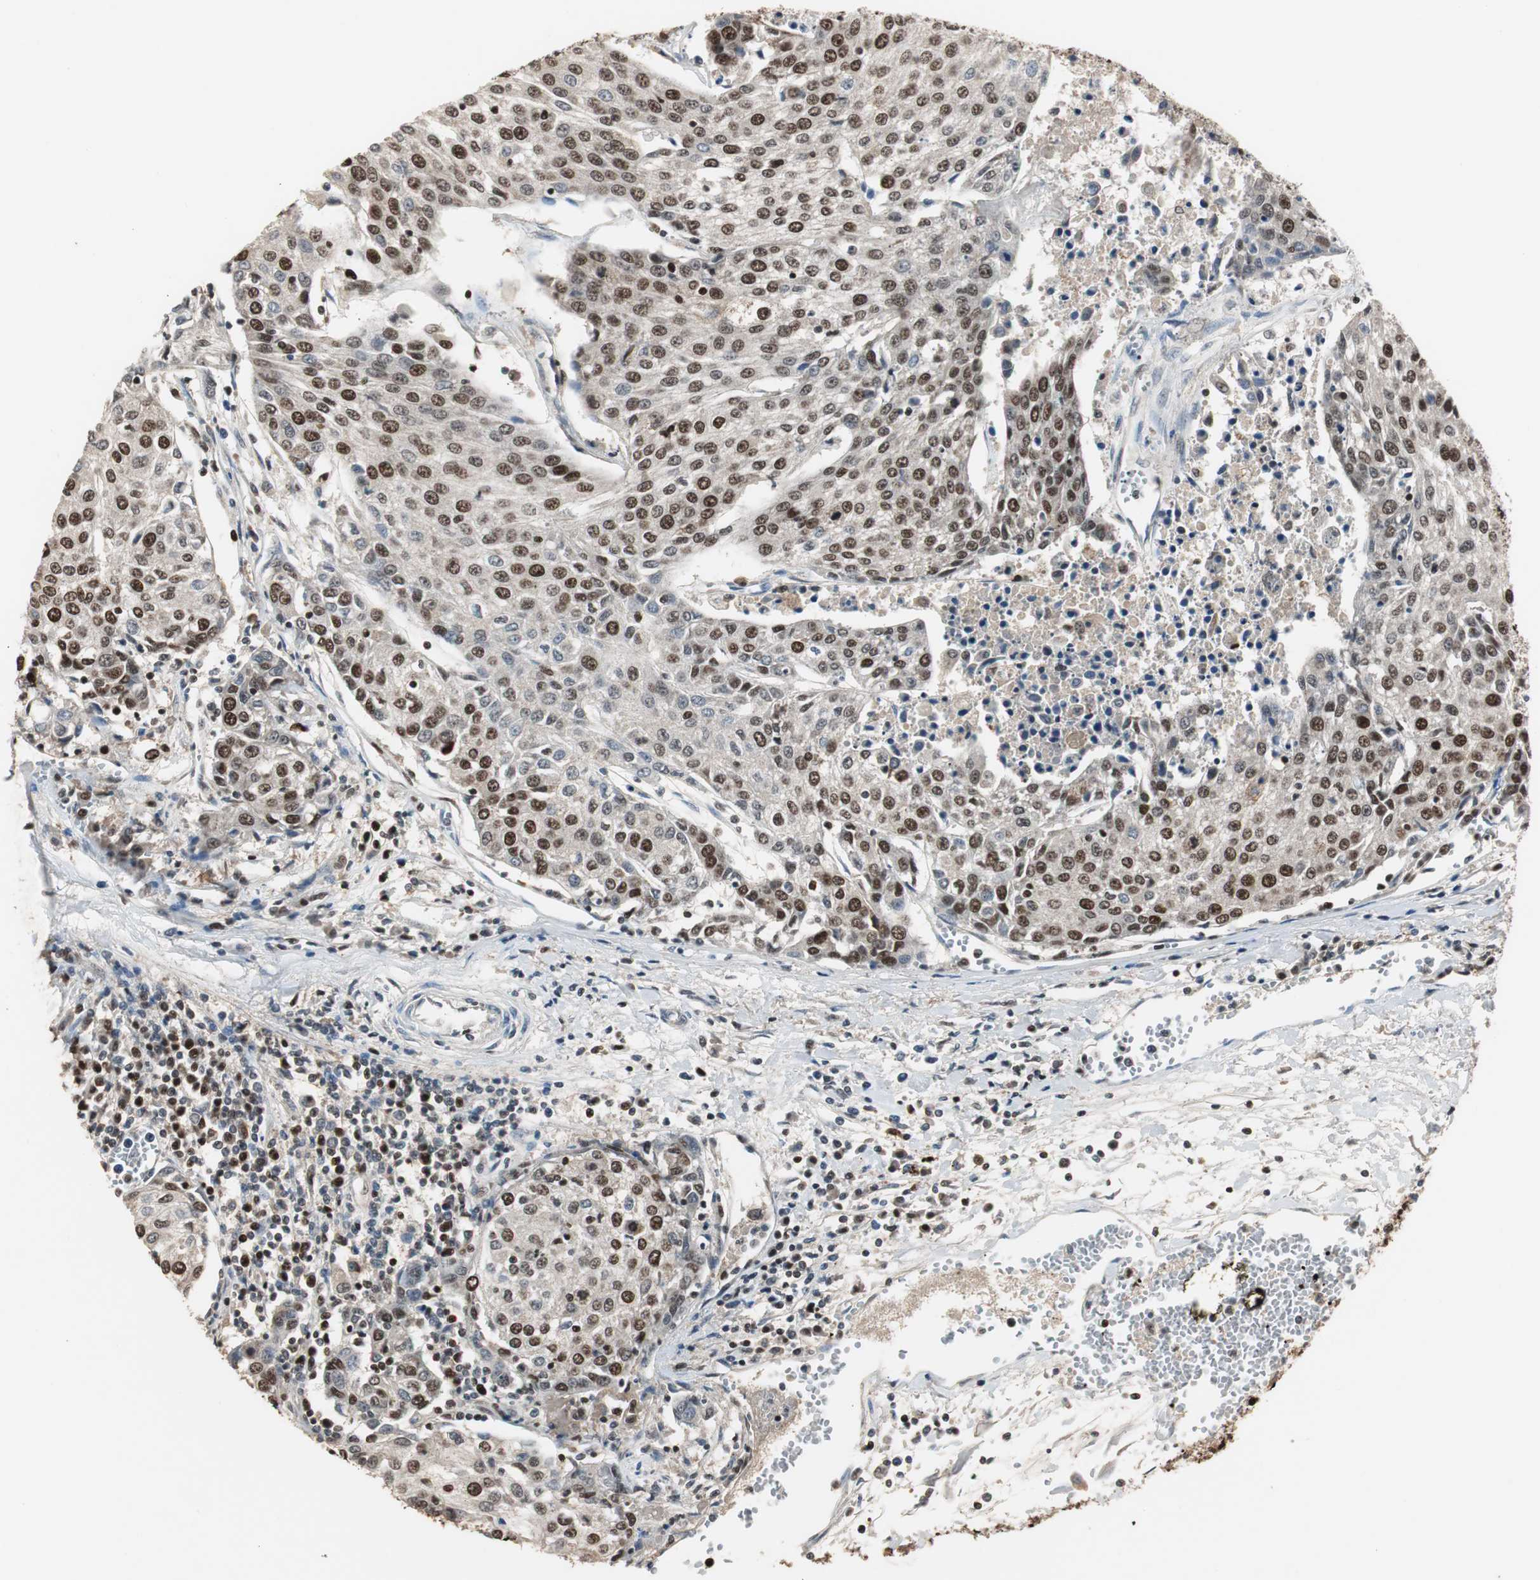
{"staining": {"intensity": "strong", "quantity": "25%-75%", "location": "nuclear"}, "tissue": "urothelial cancer", "cell_type": "Tumor cells", "image_type": "cancer", "snomed": [{"axis": "morphology", "description": "Urothelial carcinoma, High grade"}, {"axis": "topography", "description": "Urinary bladder"}], "caption": "There is high levels of strong nuclear staining in tumor cells of urothelial carcinoma (high-grade), as demonstrated by immunohistochemical staining (brown color).", "gene": "FEN1", "patient": {"sex": "female", "age": 85}}